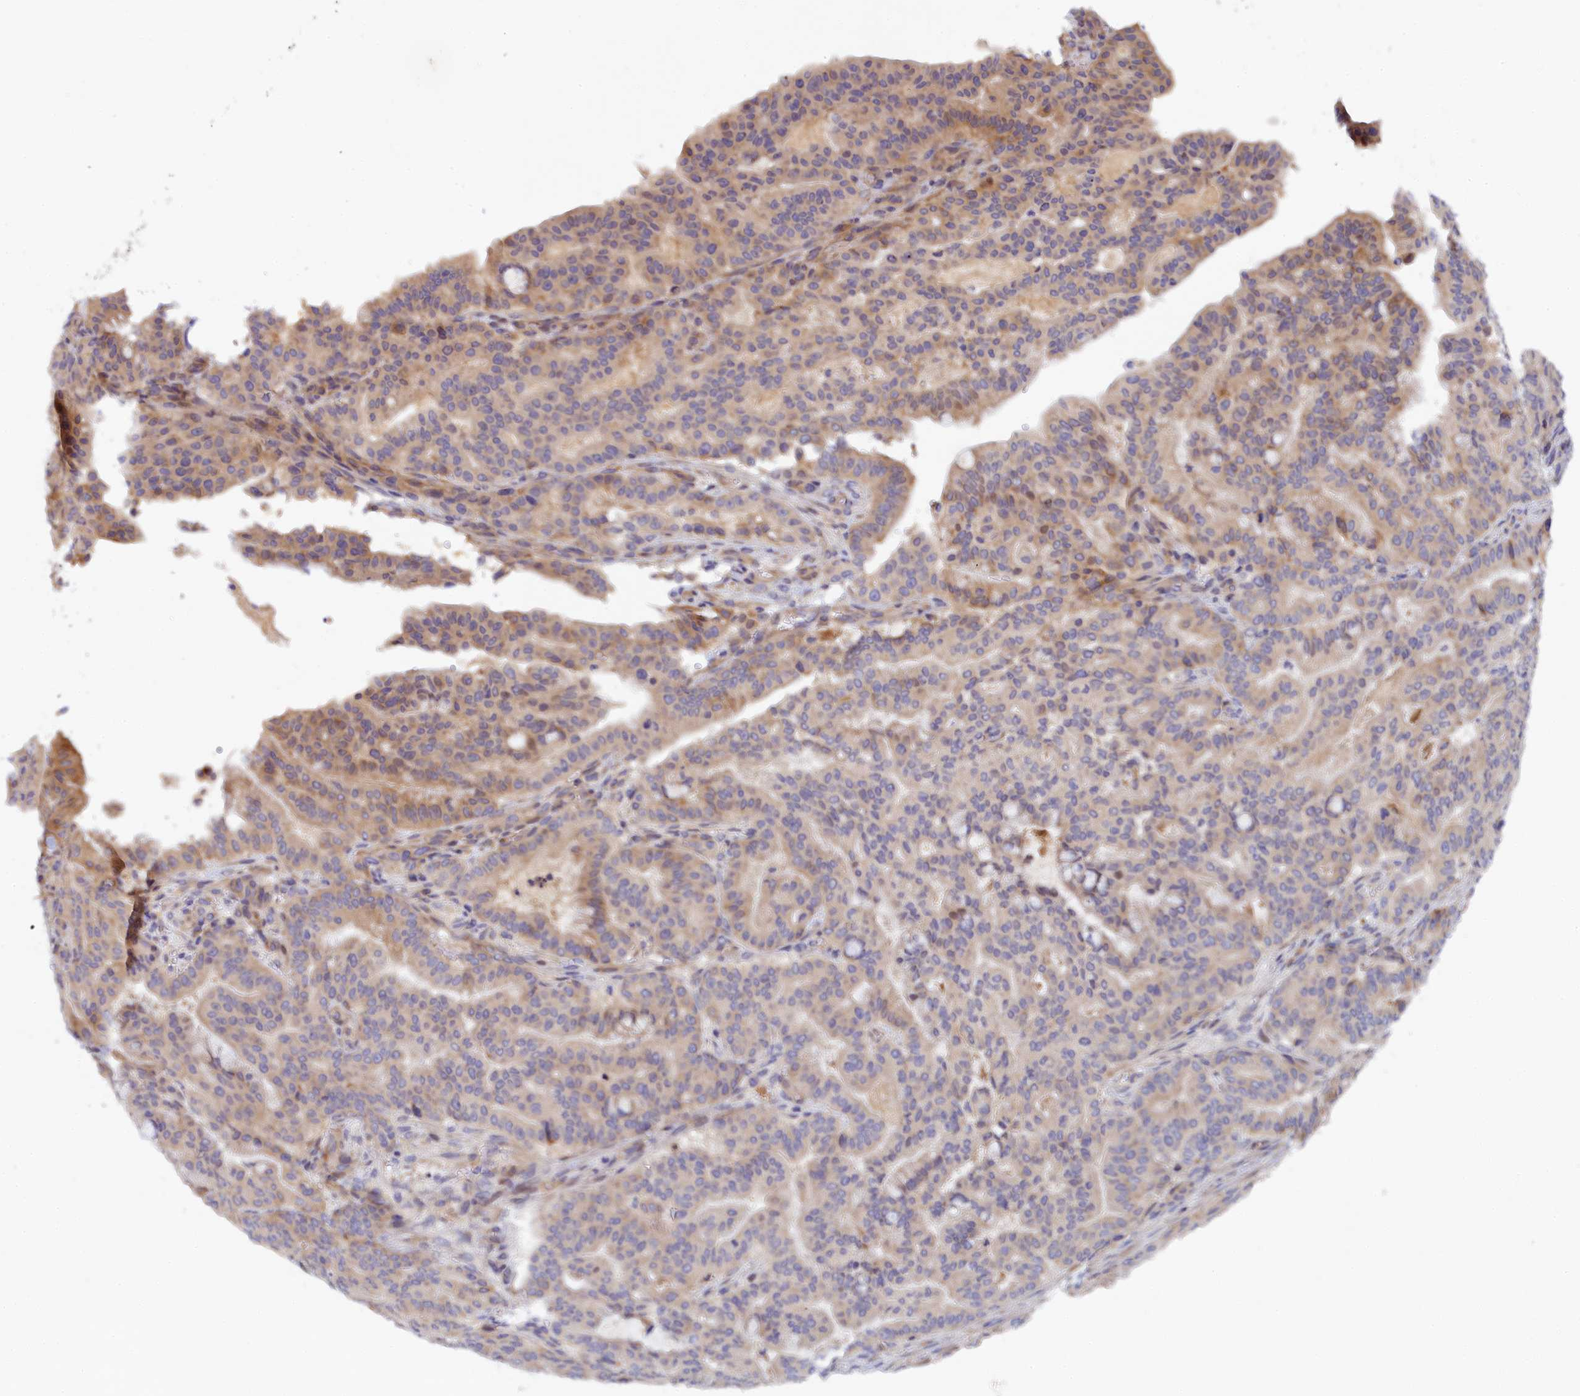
{"staining": {"intensity": "weak", "quantity": "25%-75%", "location": "cytoplasmic/membranous"}, "tissue": "pancreatic cancer", "cell_type": "Tumor cells", "image_type": "cancer", "snomed": [{"axis": "morphology", "description": "Adenocarcinoma, NOS"}, {"axis": "topography", "description": "Pancreas"}], "caption": "Immunohistochemical staining of human adenocarcinoma (pancreatic) displays low levels of weak cytoplasmic/membranous staining in approximately 25%-75% of tumor cells.", "gene": "SPATA5L1", "patient": {"sex": "male", "age": 63}}